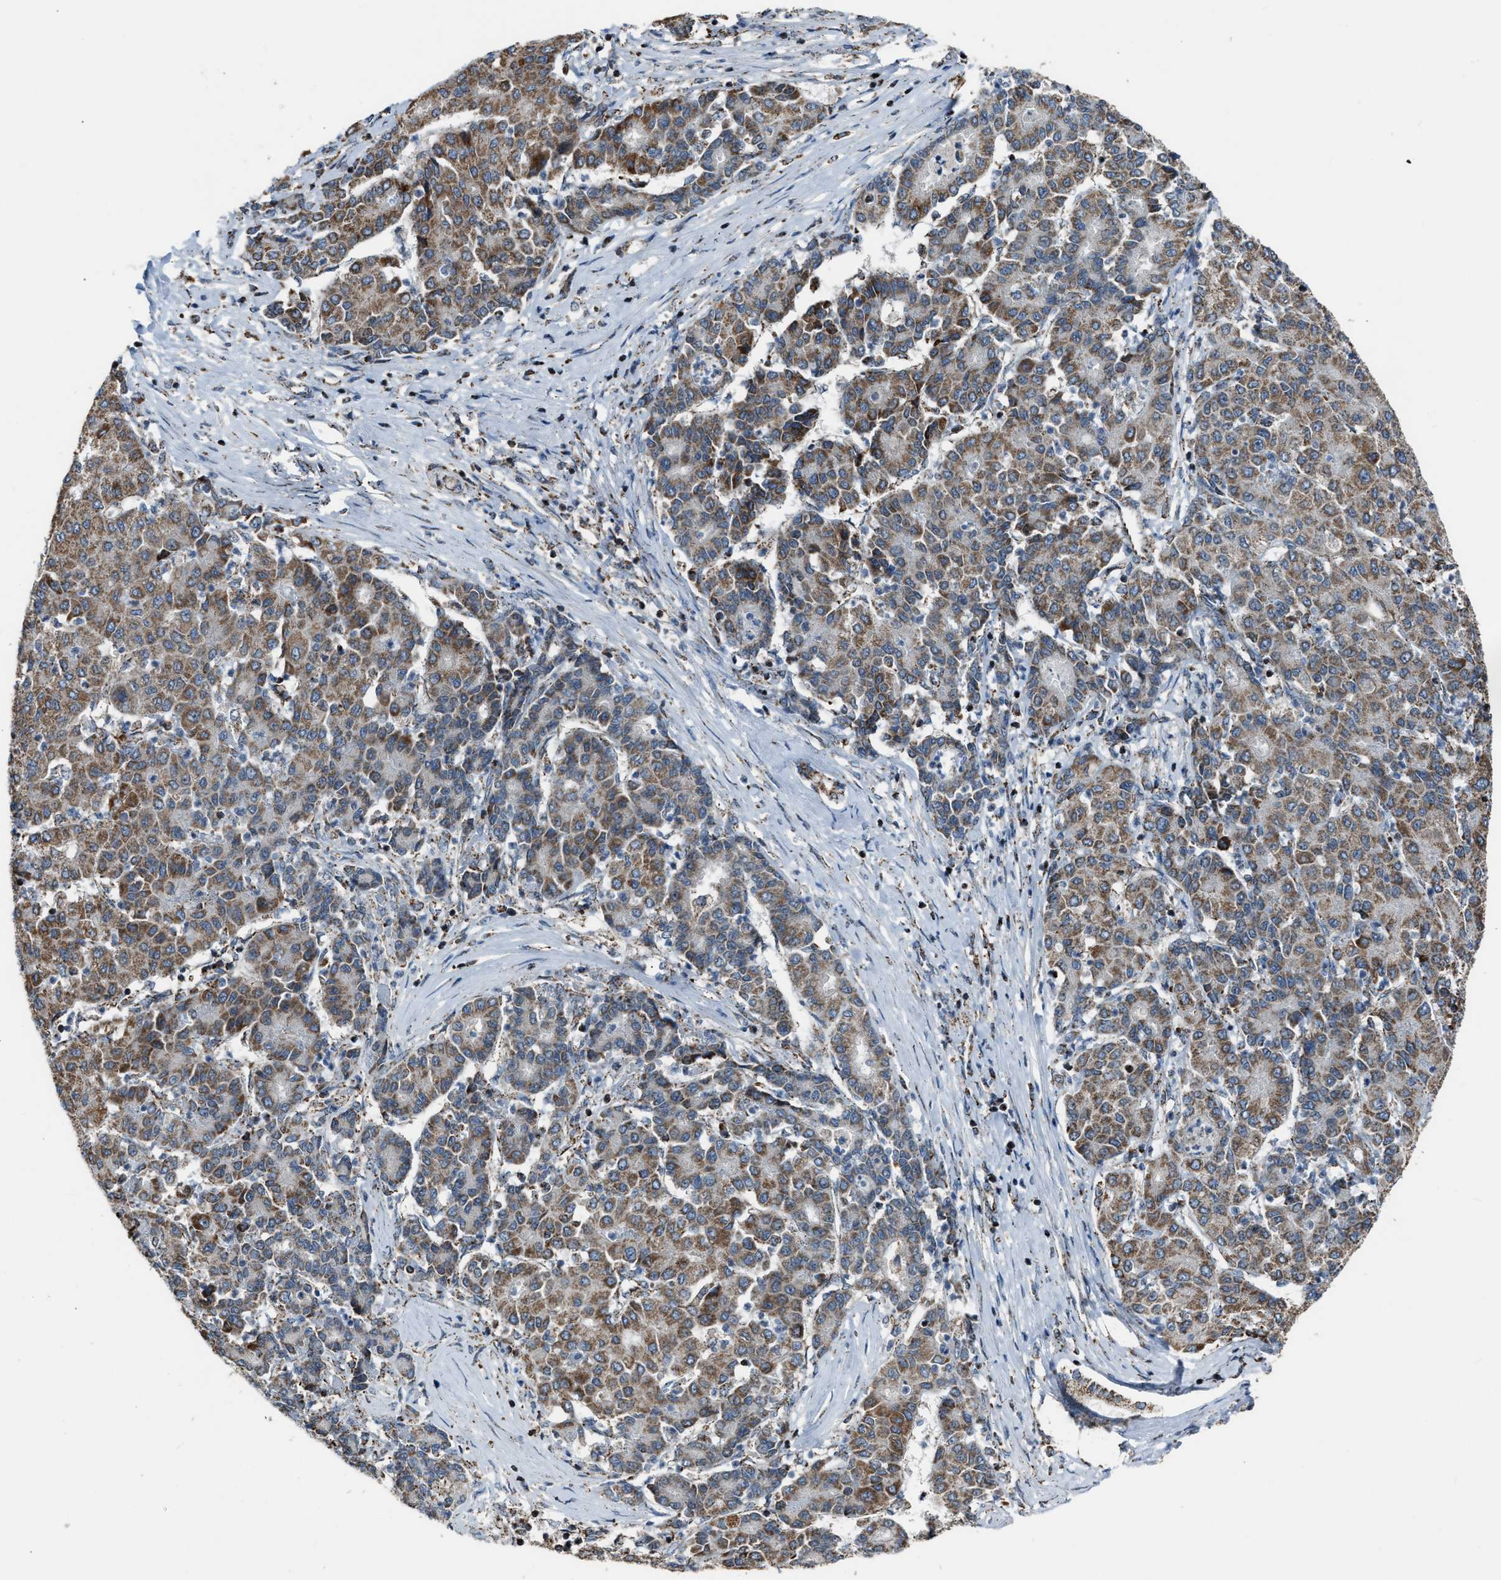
{"staining": {"intensity": "moderate", "quantity": "25%-75%", "location": "cytoplasmic/membranous"}, "tissue": "liver cancer", "cell_type": "Tumor cells", "image_type": "cancer", "snomed": [{"axis": "morphology", "description": "Carcinoma, Hepatocellular, NOS"}, {"axis": "topography", "description": "Liver"}], "caption": "Immunohistochemistry micrograph of neoplastic tissue: hepatocellular carcinoma (liver) stained using immunohistochemistry exhibits medium levels of moderate protein expression localized specifically in the cytoplasmic/membranous of tumor cells, appearing as a cytoplasmic/membranous brown color.", "gene": "CHN2", "patient": {"sex": "male", "age": 65}}